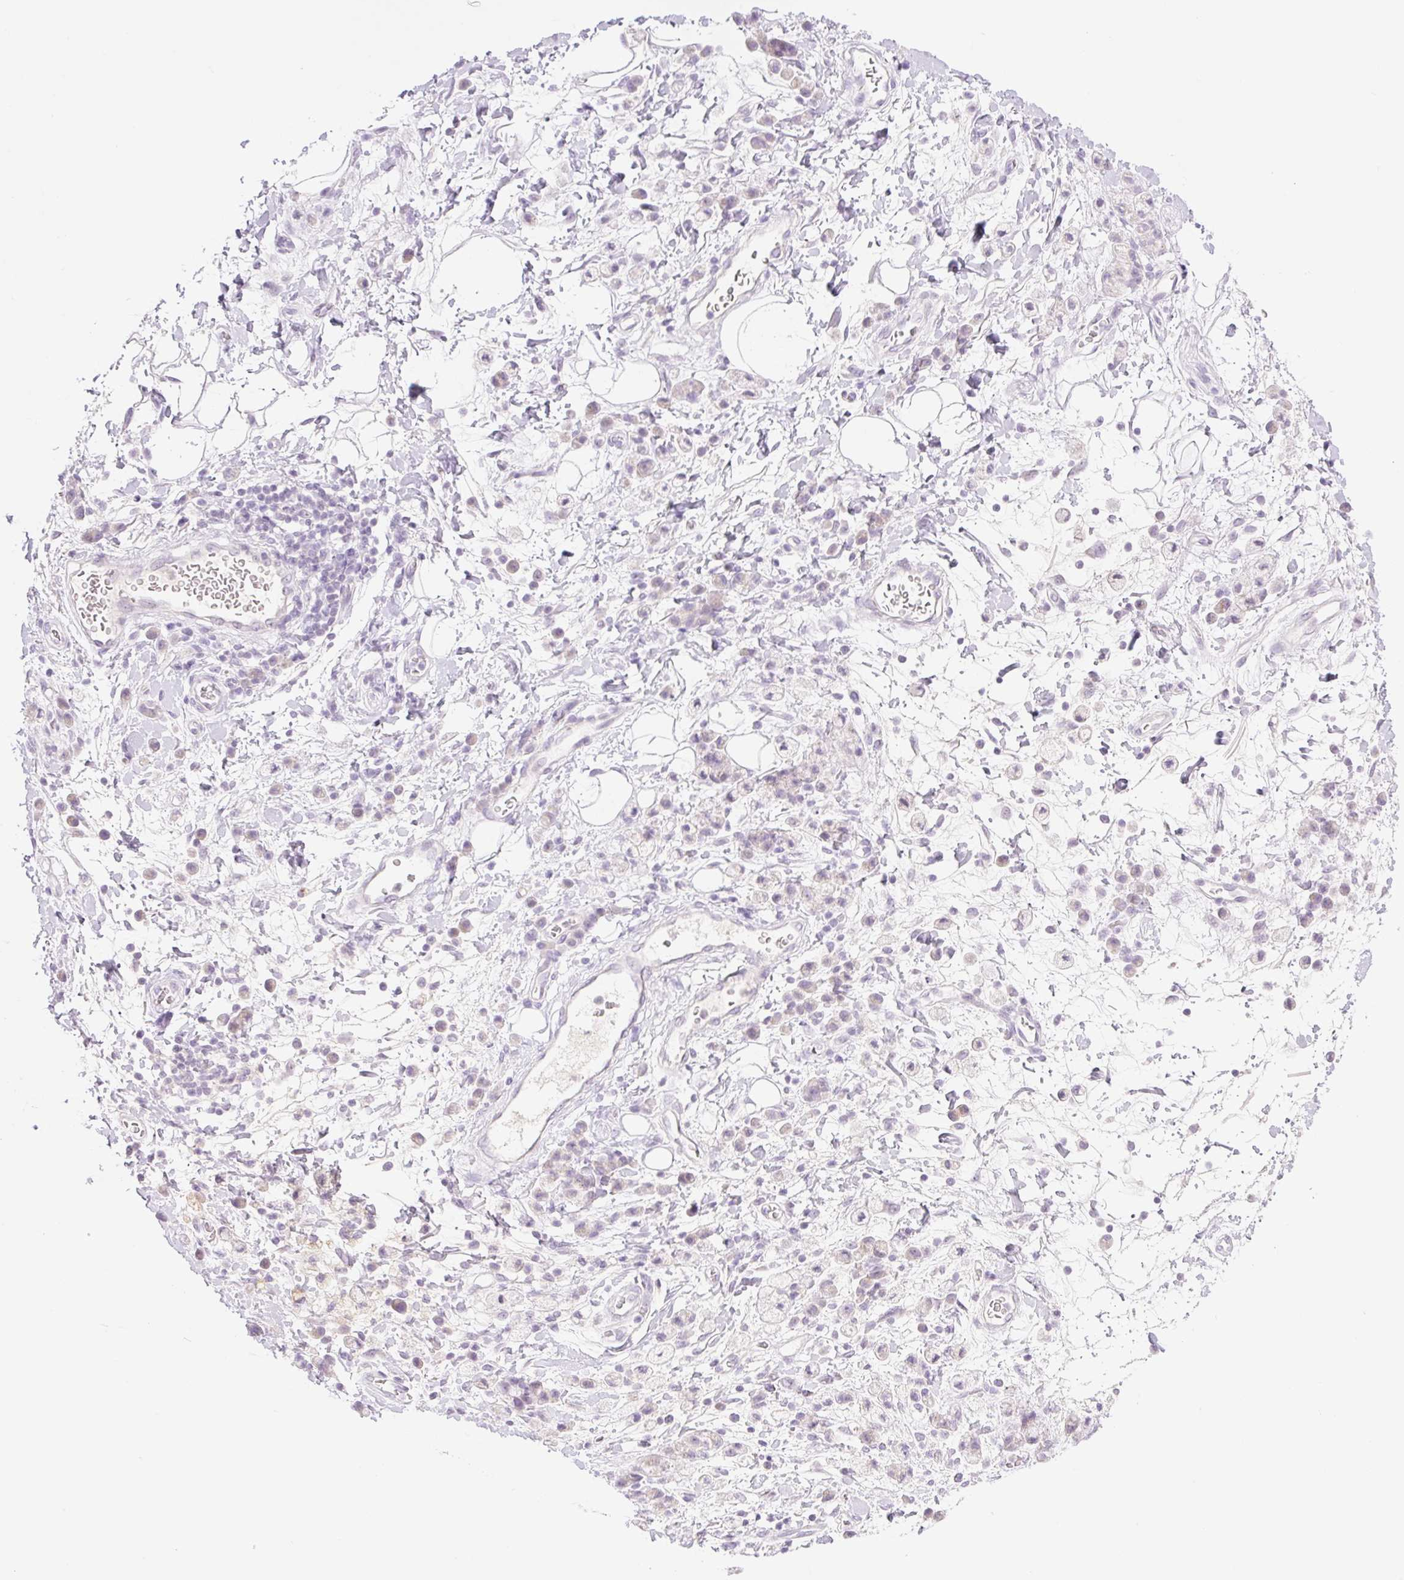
{"staining": {"intensity": "negative", "quantity": "none", "location": "none"}, "tissue": "stomach cancer", "cell_type": "Tumor cells", "image_type": "cancer", "snomed": [{"axis": "morphology", "description": "Adenocarcinoma, NOS"}, {"axis": "topography", "description": "Stomach"}], "caption": "An immunohistochemistry histopathology image of stomach cancer is shown. There is no staining in tumor cells of stomach cancer.", "gene": "TBX15", "patient": {"sex": "male", "age": 77}}